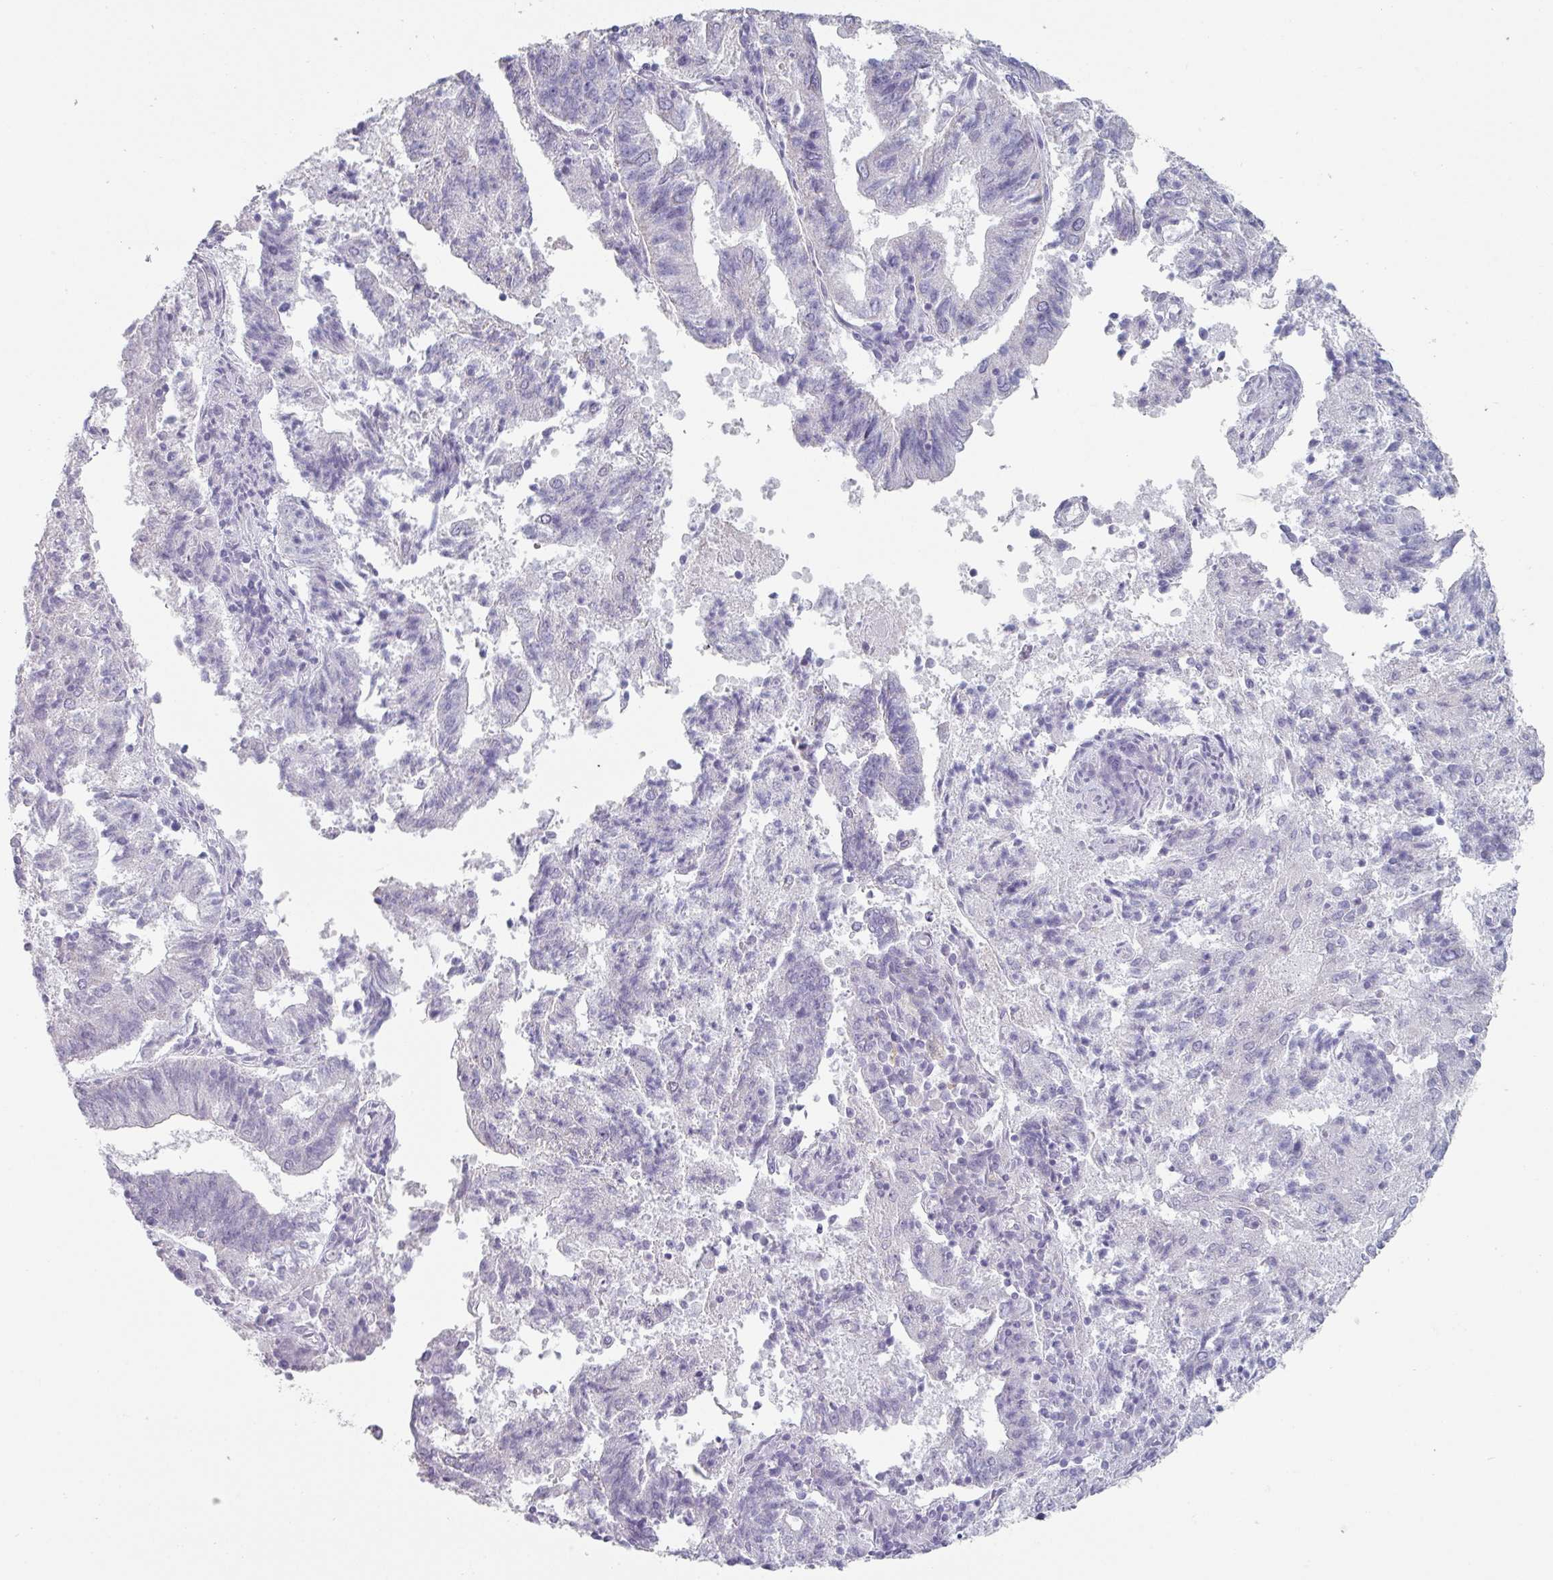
{"staining": {"intensity": "negative", "quantity": "none", "location": "none"}, "tissue": "endometrial cancer", "cell_type": "Tumor cells", "image_type": "cancer", "snomed": [{"axis": "morphology", "description": "Adenocarcinoma, NOS"}, {"axis": "topography", "description": "Endometrium"}], "caption": "The immunohistochemistry (IHC) micrograph has no significant expression in tumor cells of endometrial cancer (adenocarcinoma) tissue.", "gene": "SFTPA1", "patient": {"sex": "female", "age": 82}}